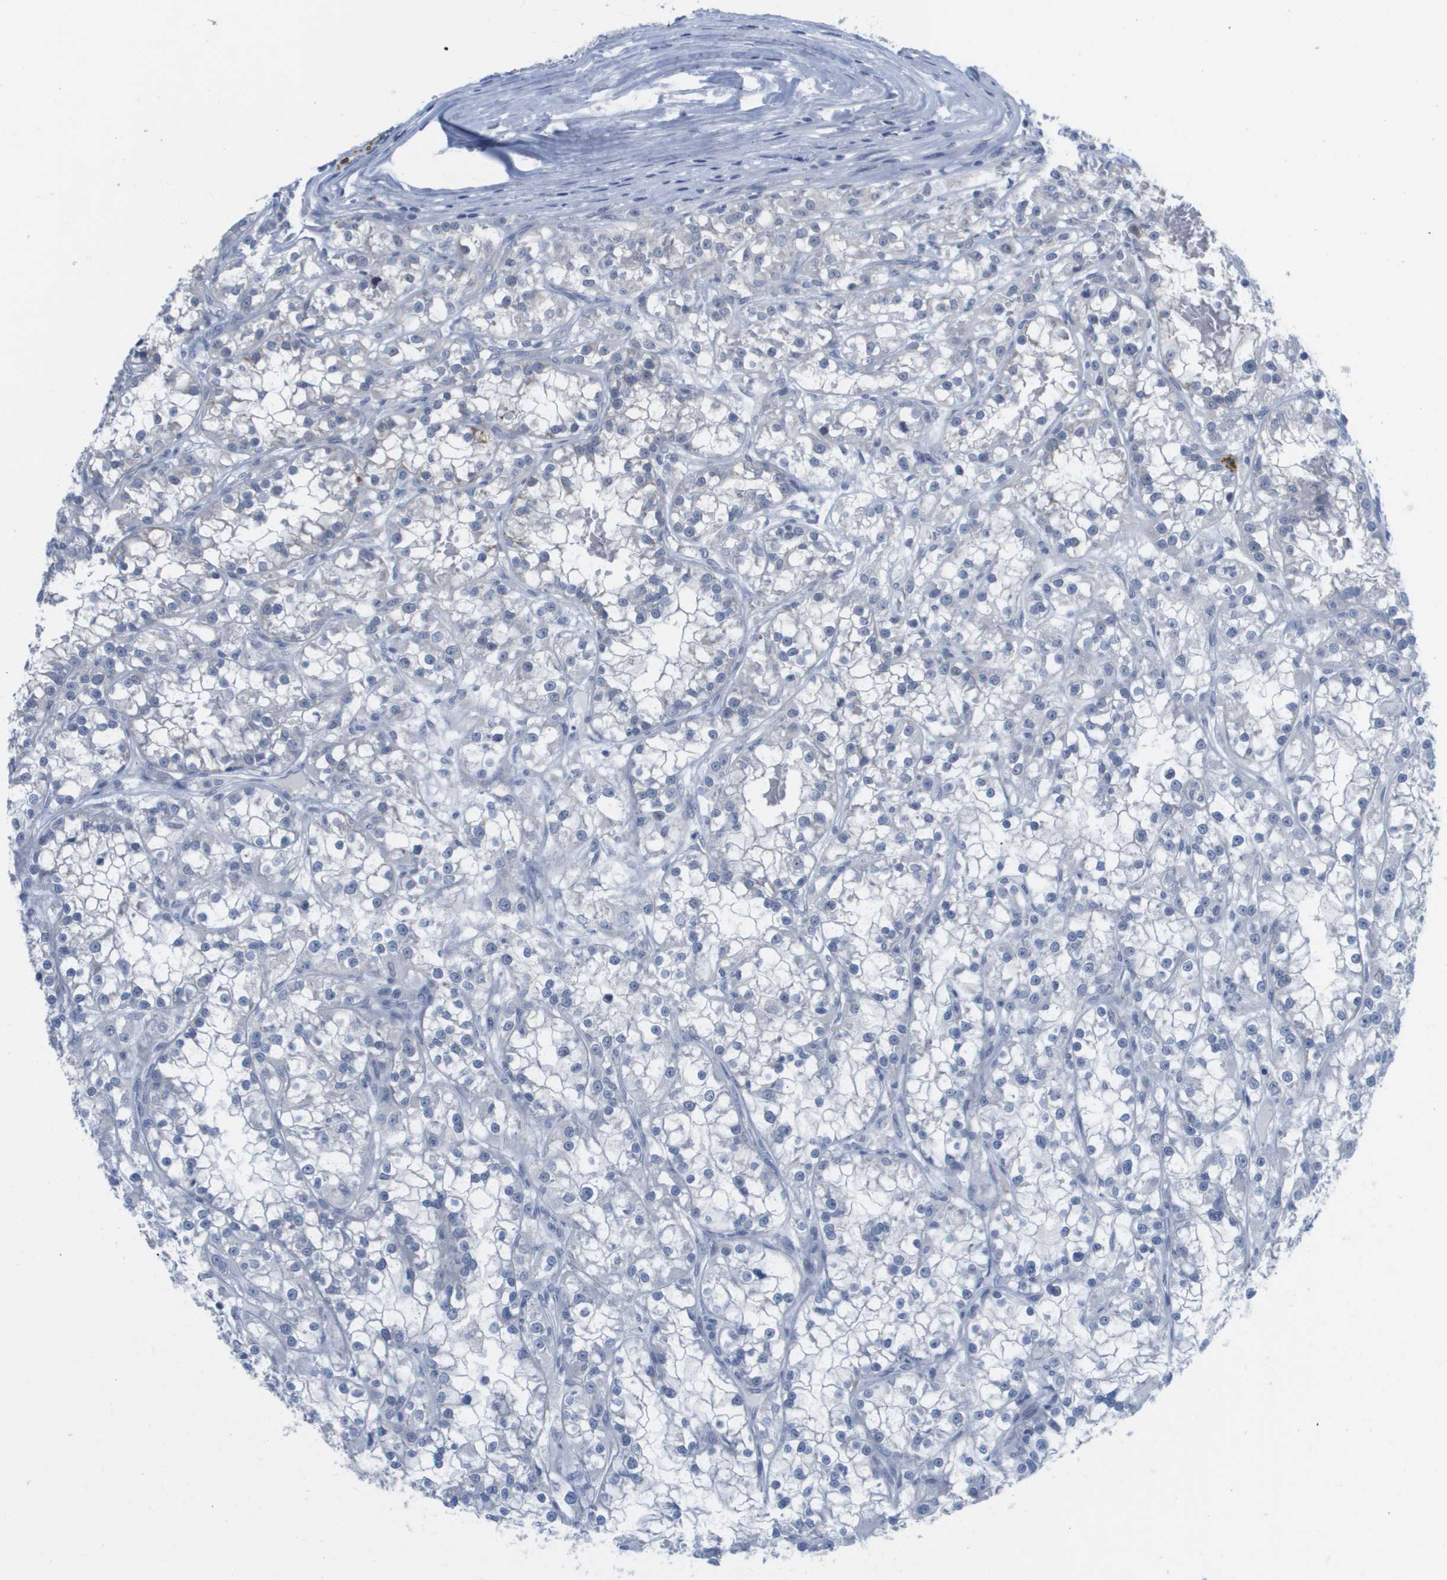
{"staining": {"intensity": "negative", "quantity": "none", "location": "none"}, "tissue": "renal cancer", "cell_type": "Tumor cells", "image_type": "cancer", "snomed": [{"axis": "morphology", "description": "Adenocarcinoma, NOS"}, {"axis": "topography", "description": "Kidney"}], "caption": "Micrograph shows no protein staining in tumor cells of renal adenocarcinoma tissue.", "gene": "PDE4A", "patient": {"sex": "female", "age": 52}}